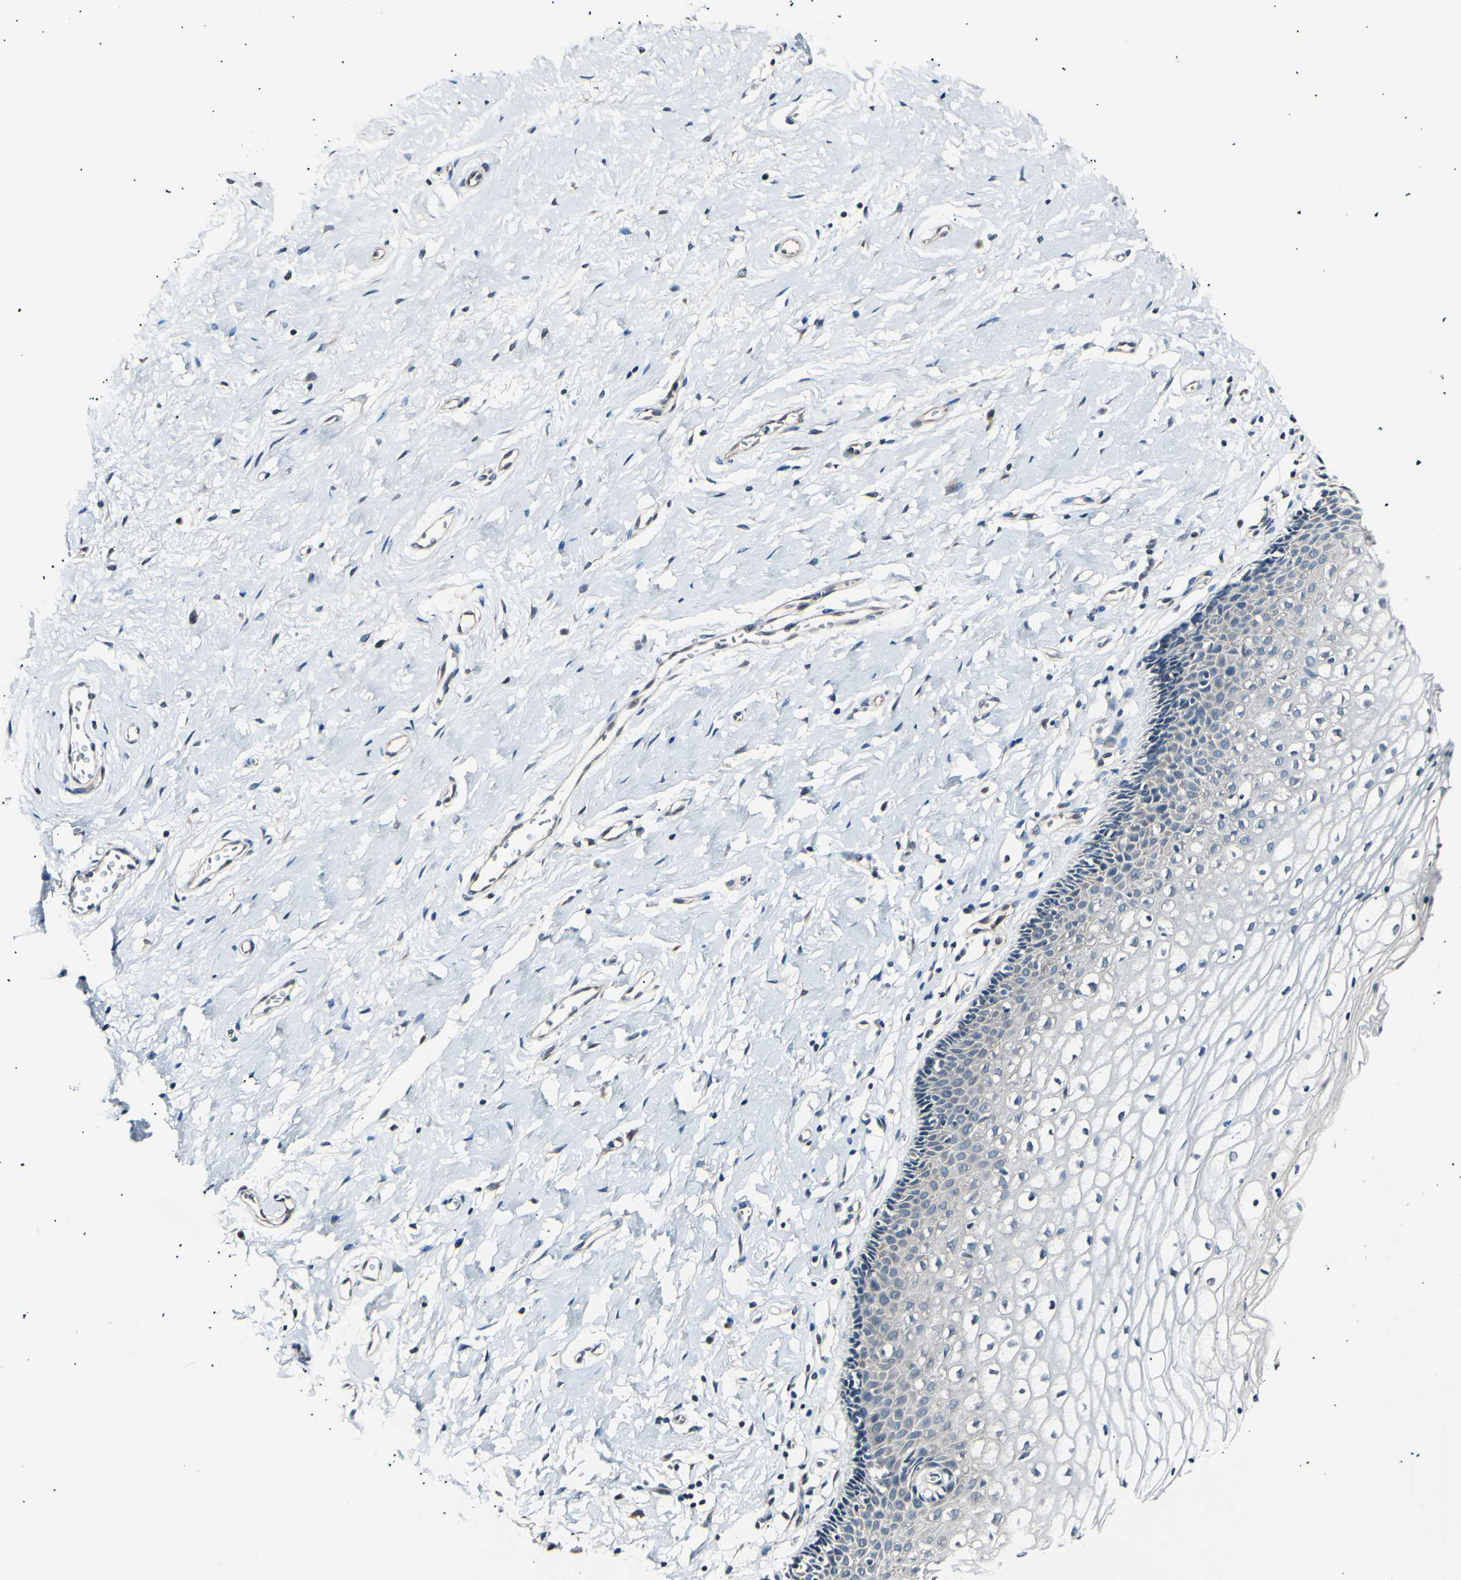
{"staining": {"intensity": "negative", "quantity": "none", "location": "none"}, "tissue": "vagina", "cell_type": "Squamous epithelial cells", "image_type": "normal", "snomed": [{"axis": "morphology", "description": "Normal tissue, NOS"}, {"axis": "topography", "description": "Soft tissue"}, {"axis": "topography", "description": "Vagina"}], "caption": "Immunohistochemical staining of normal vagina shows no significant staining in squamous epithelial cells. The staining was performed using DAB (3,3'-diaminobenzidine) to visualize the protein expression in brown, while the nuclei were stained in blue with hematoxylin (Magnification: 20x).", "gene": "AK1", "patient": {"sex": "female", "age": 61}}